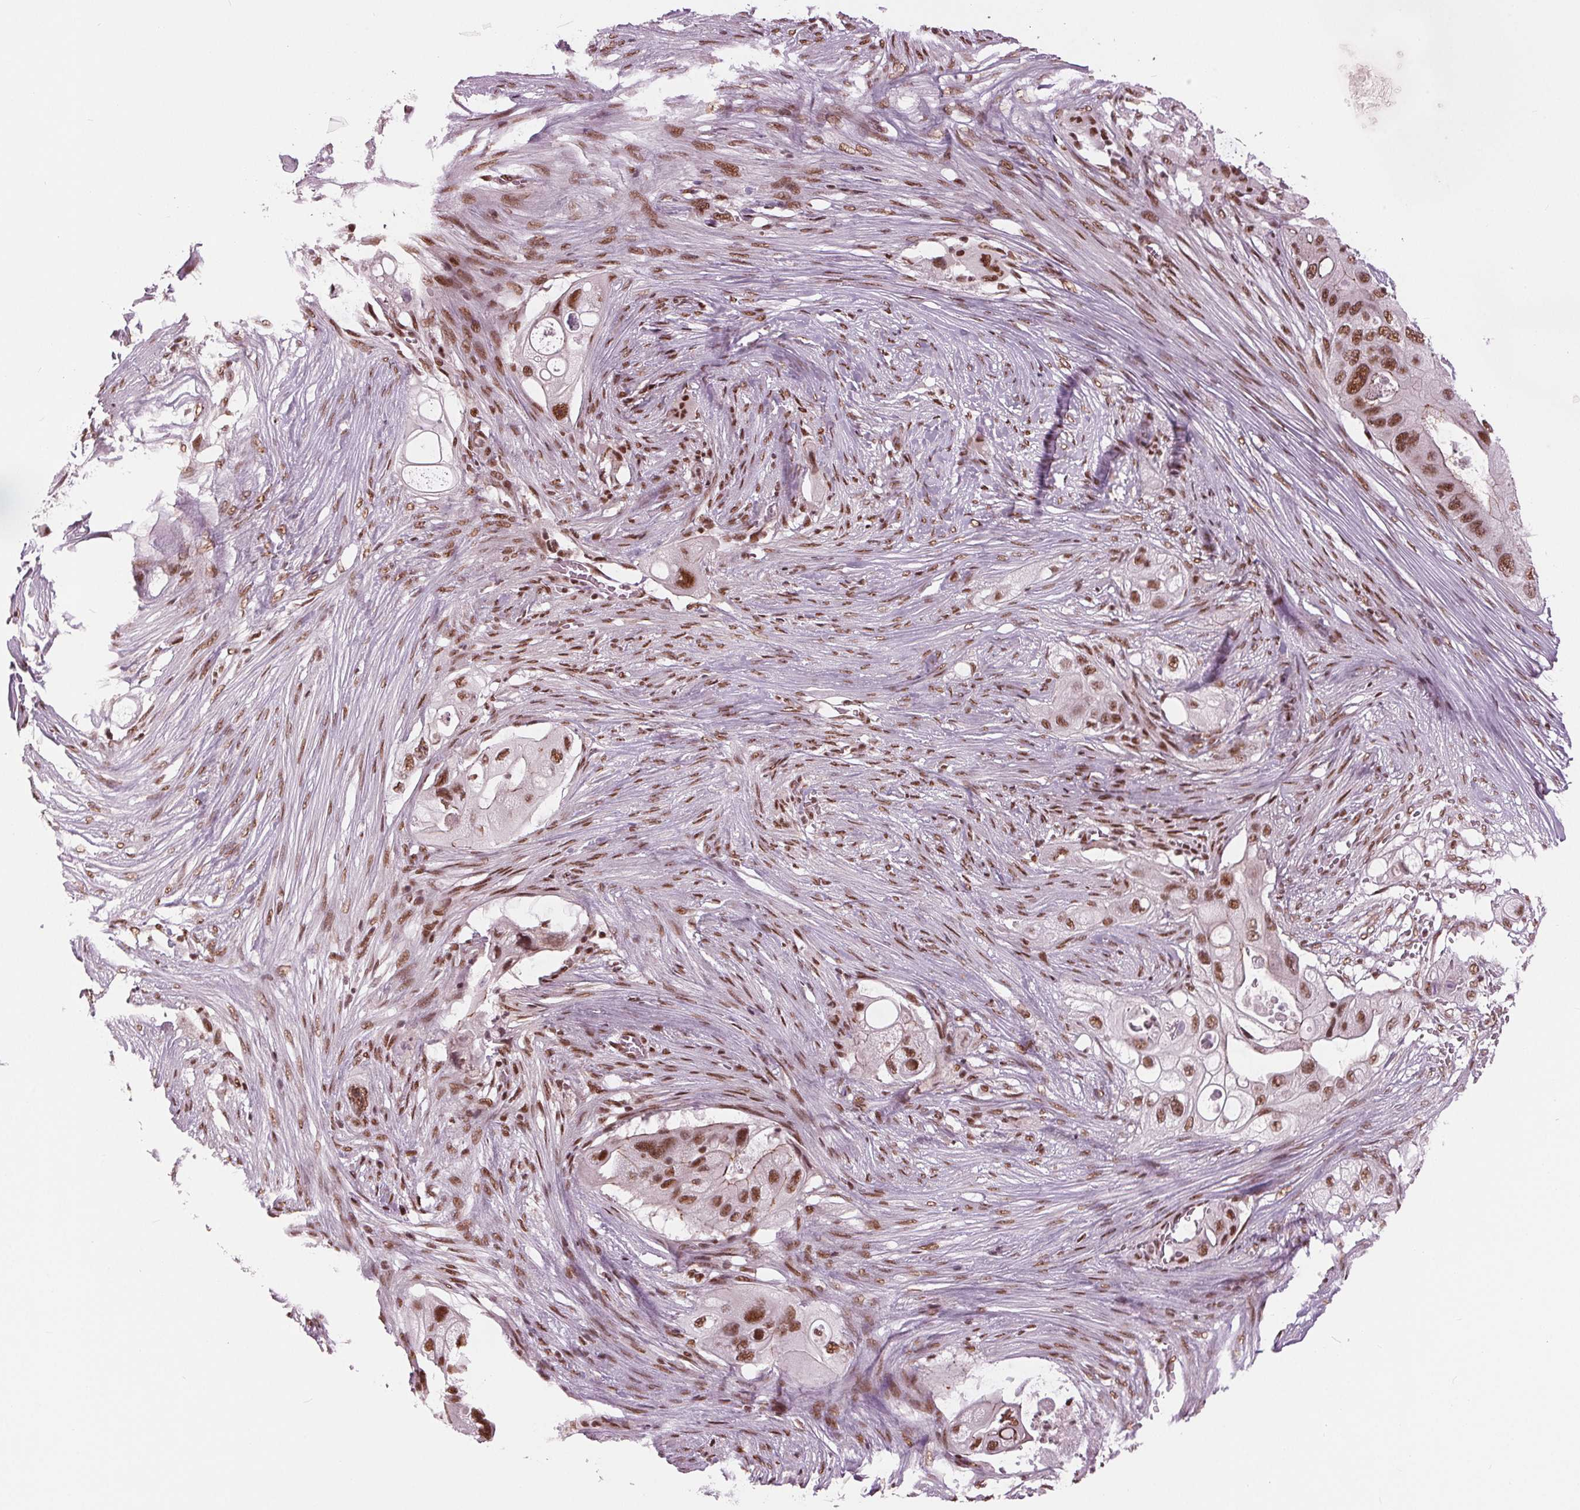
{"staining": {"intensity": "moderate", "quantity": ">75%", "location": "nuclear"}, "tissue": "pancreatic cancer", "cell_type": "Tumor cells", "image_type": "cancer", "snomed": [{"axis": "morphology", "description": "Adenocarcinoma, NOS"}, {"axis": "topography", "description": "Pancreas"}], "caption": "Brown immunohistochemical staining in pancreatic adenocarcinoma exhibits moderate nuclear positivity in approximately >75% of tumor cells.", "gene": "LSM2", "patient": {"sex": "female", "age": 72}}